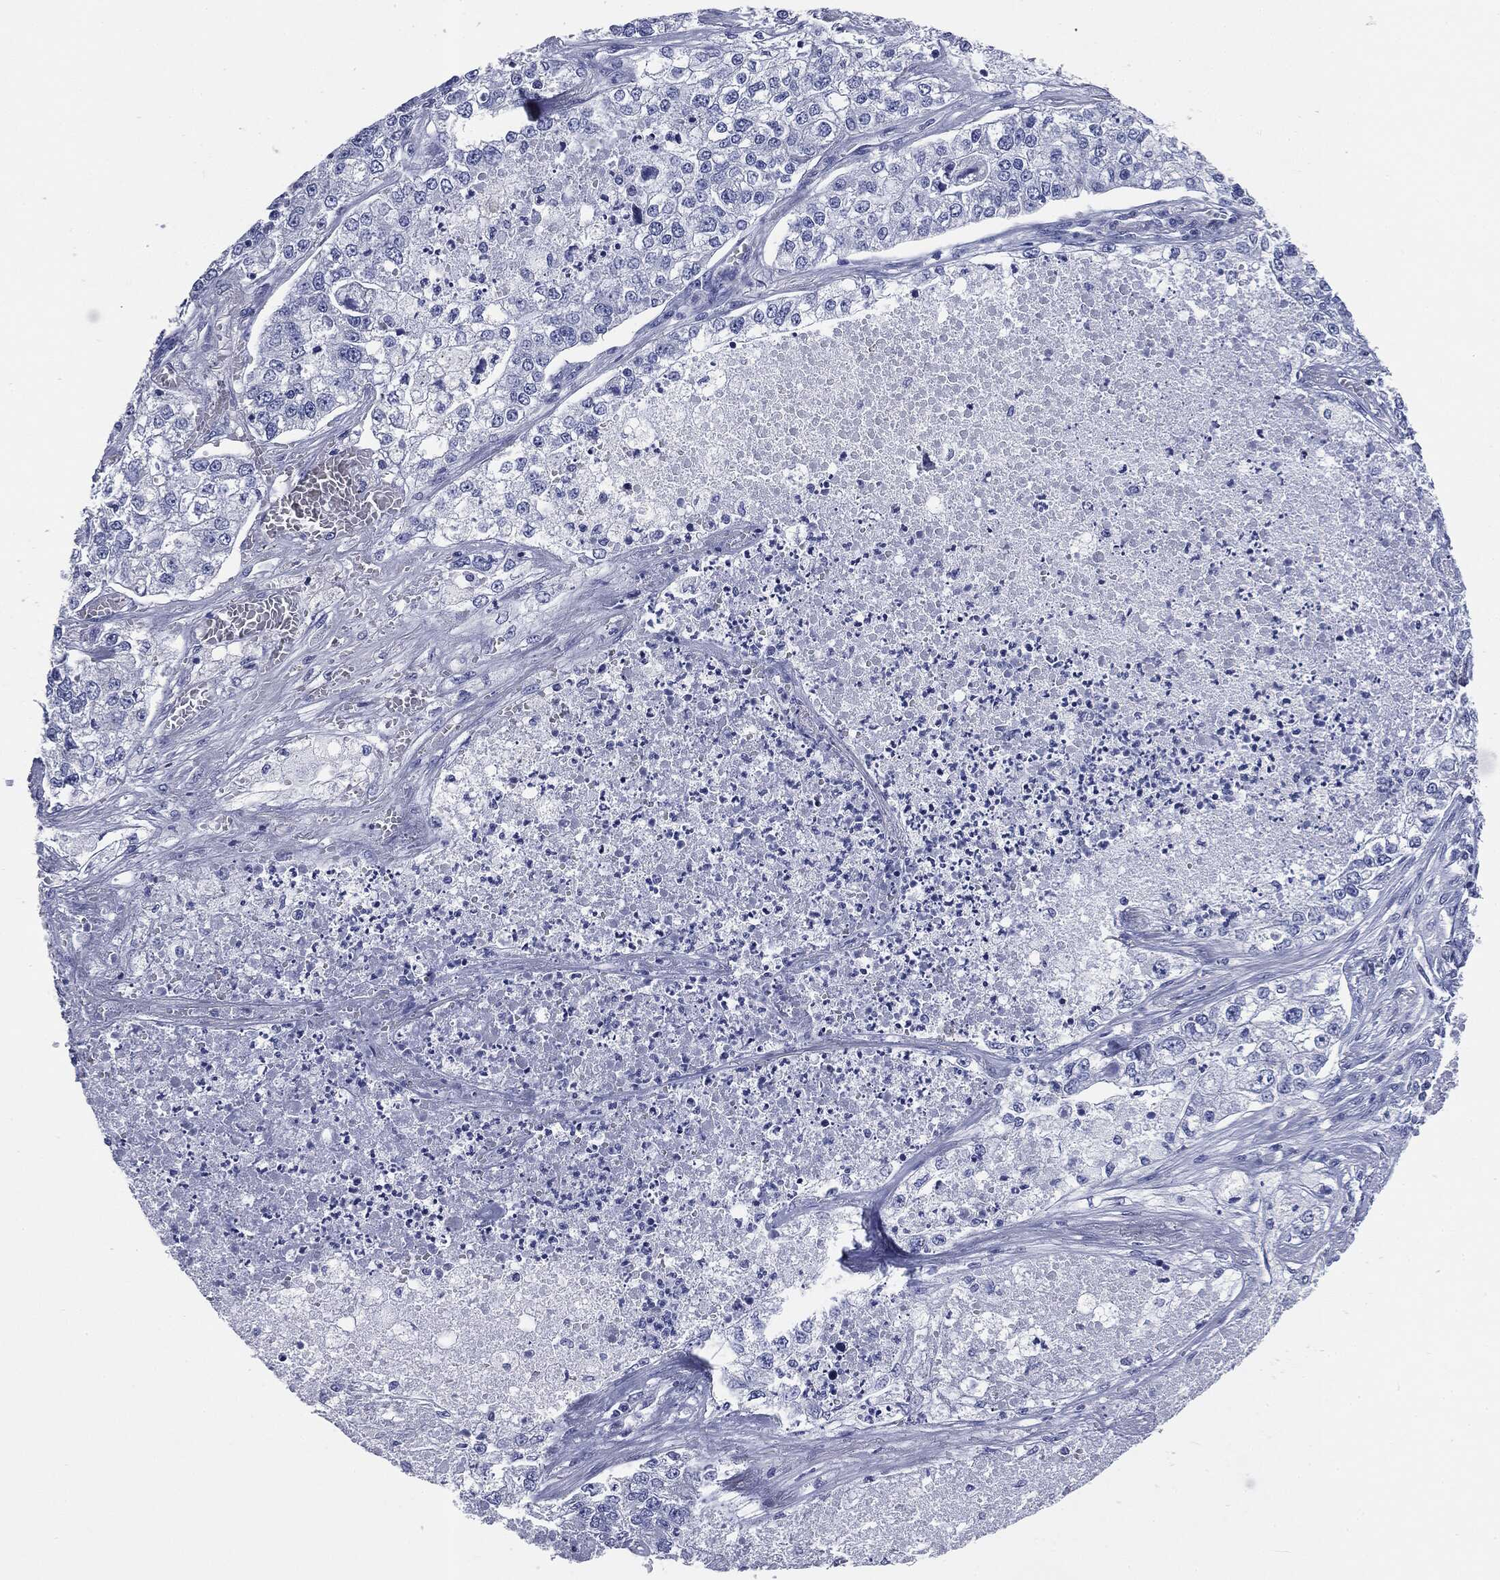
{"staining": {"intensity": "negative", "quantity": "none", "location": "none"}, "tissue": "lung cancer", "cell_type": "Tumor cells", "image_type": "cancer", "snomed": [{"axis": "morphology", "description": "Adenocarcinoma, NOS"}, {"axis": "topography", "description": "Lung"}], "caption": "Adenocarcinoma (lung) was stained to show a protein in brown. There is no significant positivity in tumor cells.", "gene": "ATP2A1", "patient": {"sex": "male", "age": 49}}